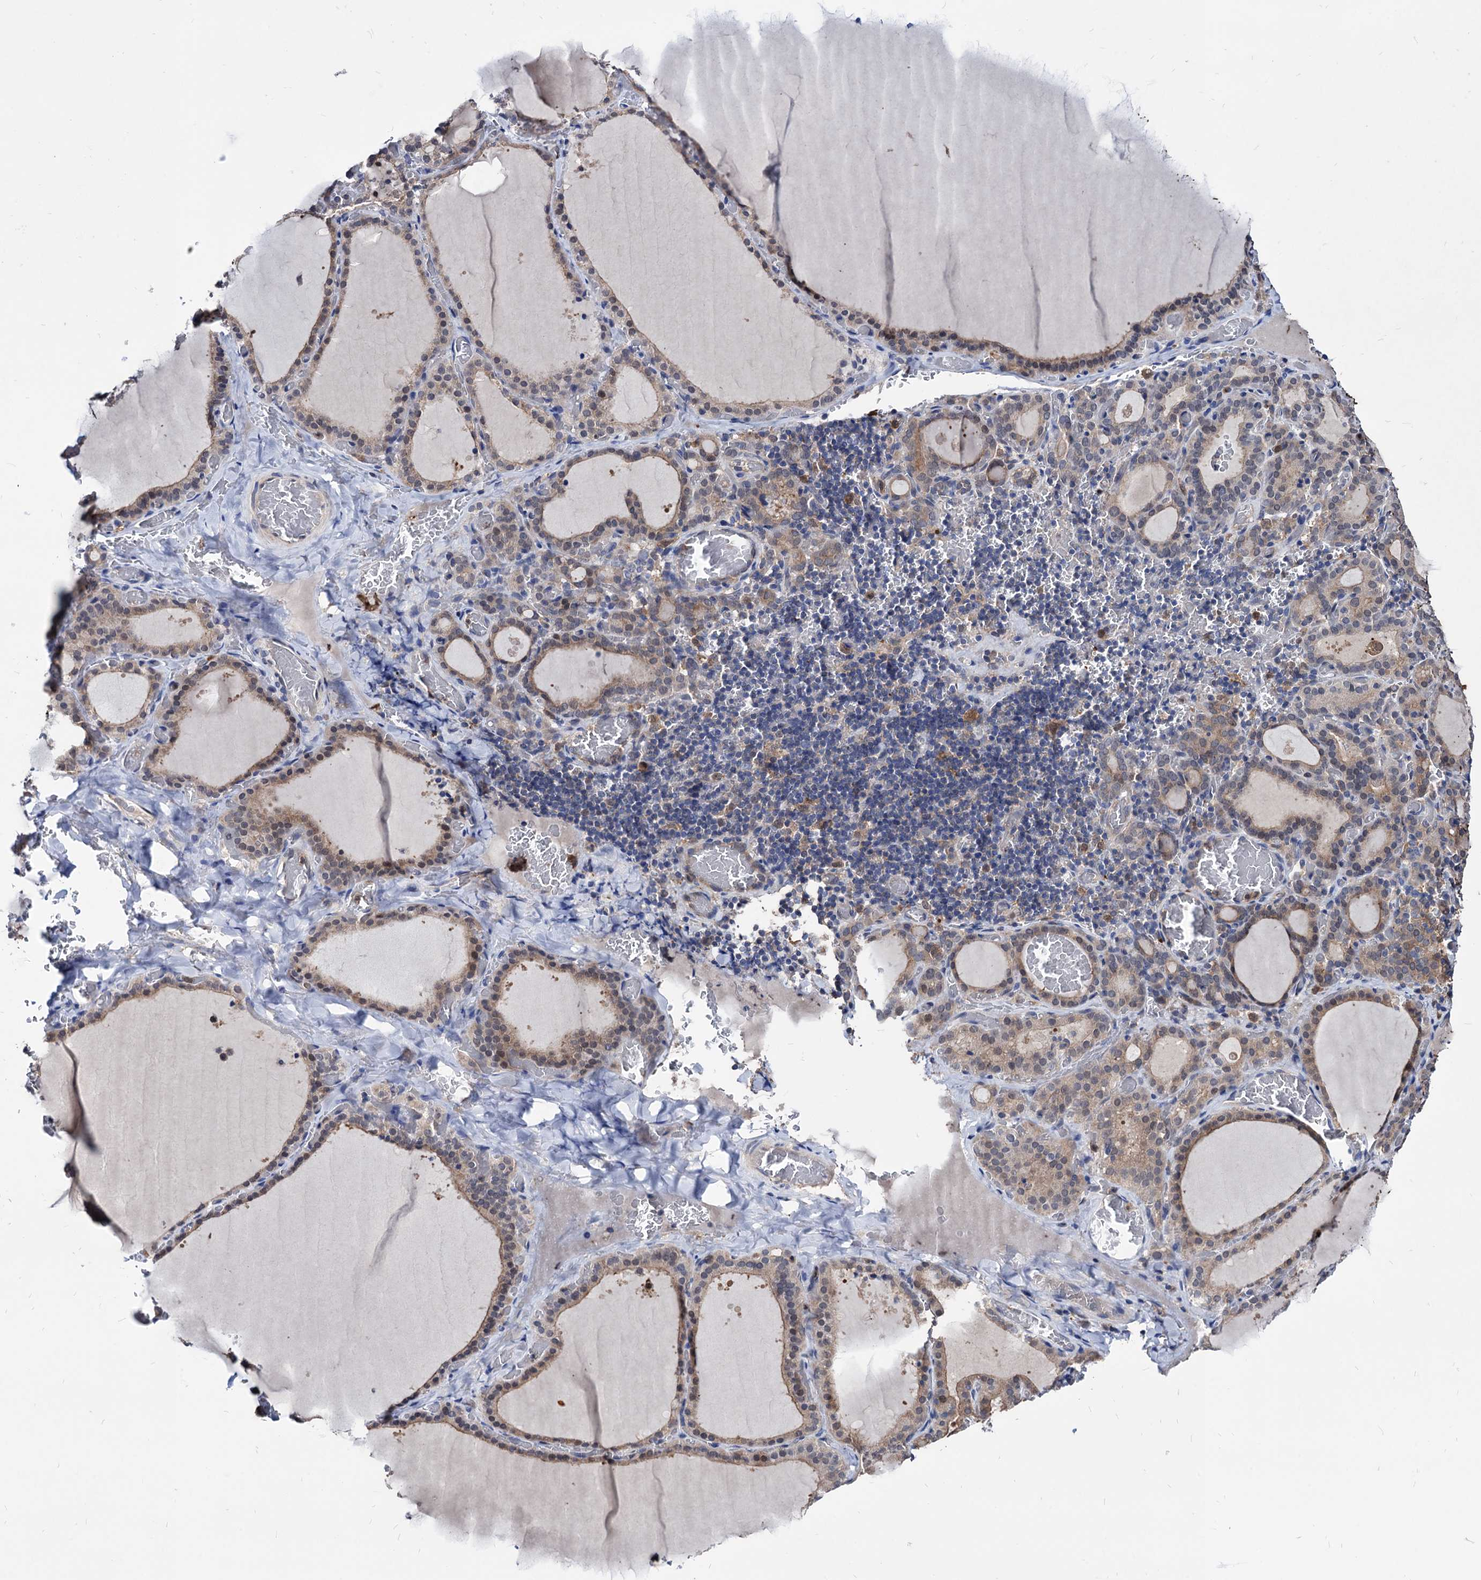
{"staining": {"intensity": "weak", "quantity": ">75%", "location": "cytoplasmic/membranous"}, "tissue": "thyroid gland", "cell_type": "Glandular cells", "image_type": "normal", "snomed": [{"axis": "morphology", "description": "Normal tissue, NOS"}, {"axis": "topography", "description": "Thyroid gland"}], "caption": "Immunohistochemical staining of normal thyroid gland demonstrates >75% levels of weak cytoplasmic/membranous protein expression in about >75% of glandular cells.", "gene": "CPPED1", "patient": {"sex": "female", "age": 39}}